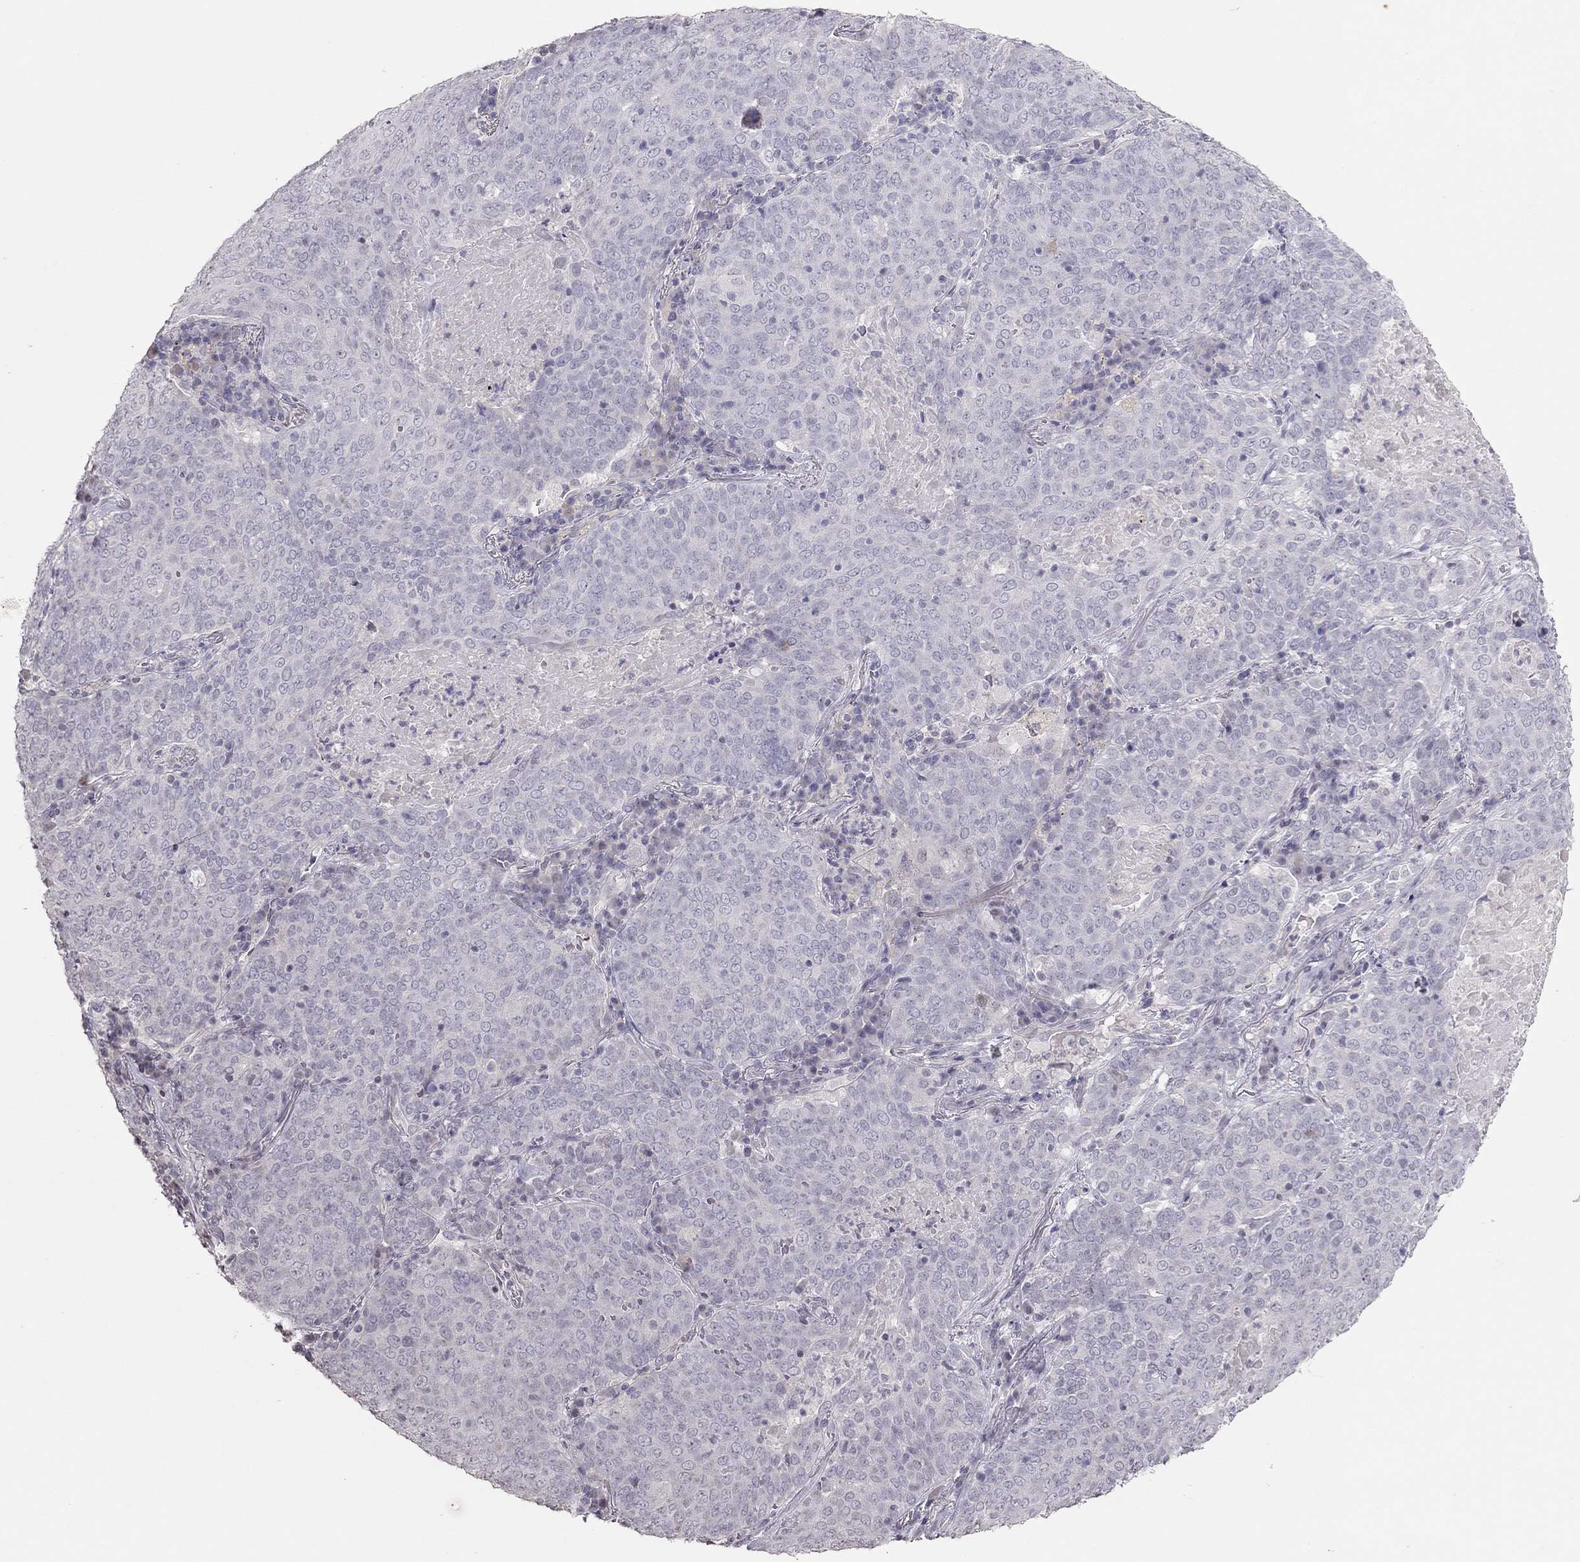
{"staining": {"intensity": "negative", "quantity": "none", "location": "none"}, "tissue": "lung cancer", "cell_type": "Tumor cells", "image_type": "cancer", "snomed": [{"axis": "morphology", "description": "Squamous cell carcinoma, NOS"}, {"axis": "topography", "description": "Lung"}], "caption": "An IHC histopathology image of squamous cell carcinoma (lung) is shown. There is no staining in tumor cells of squamous cell carcinoma (lung). (DAB immunohistochemistry visualized using brightfield microscopy, high magnification).", "gene": "TSHB", "patient": {"sex": "male", "age": 82}}